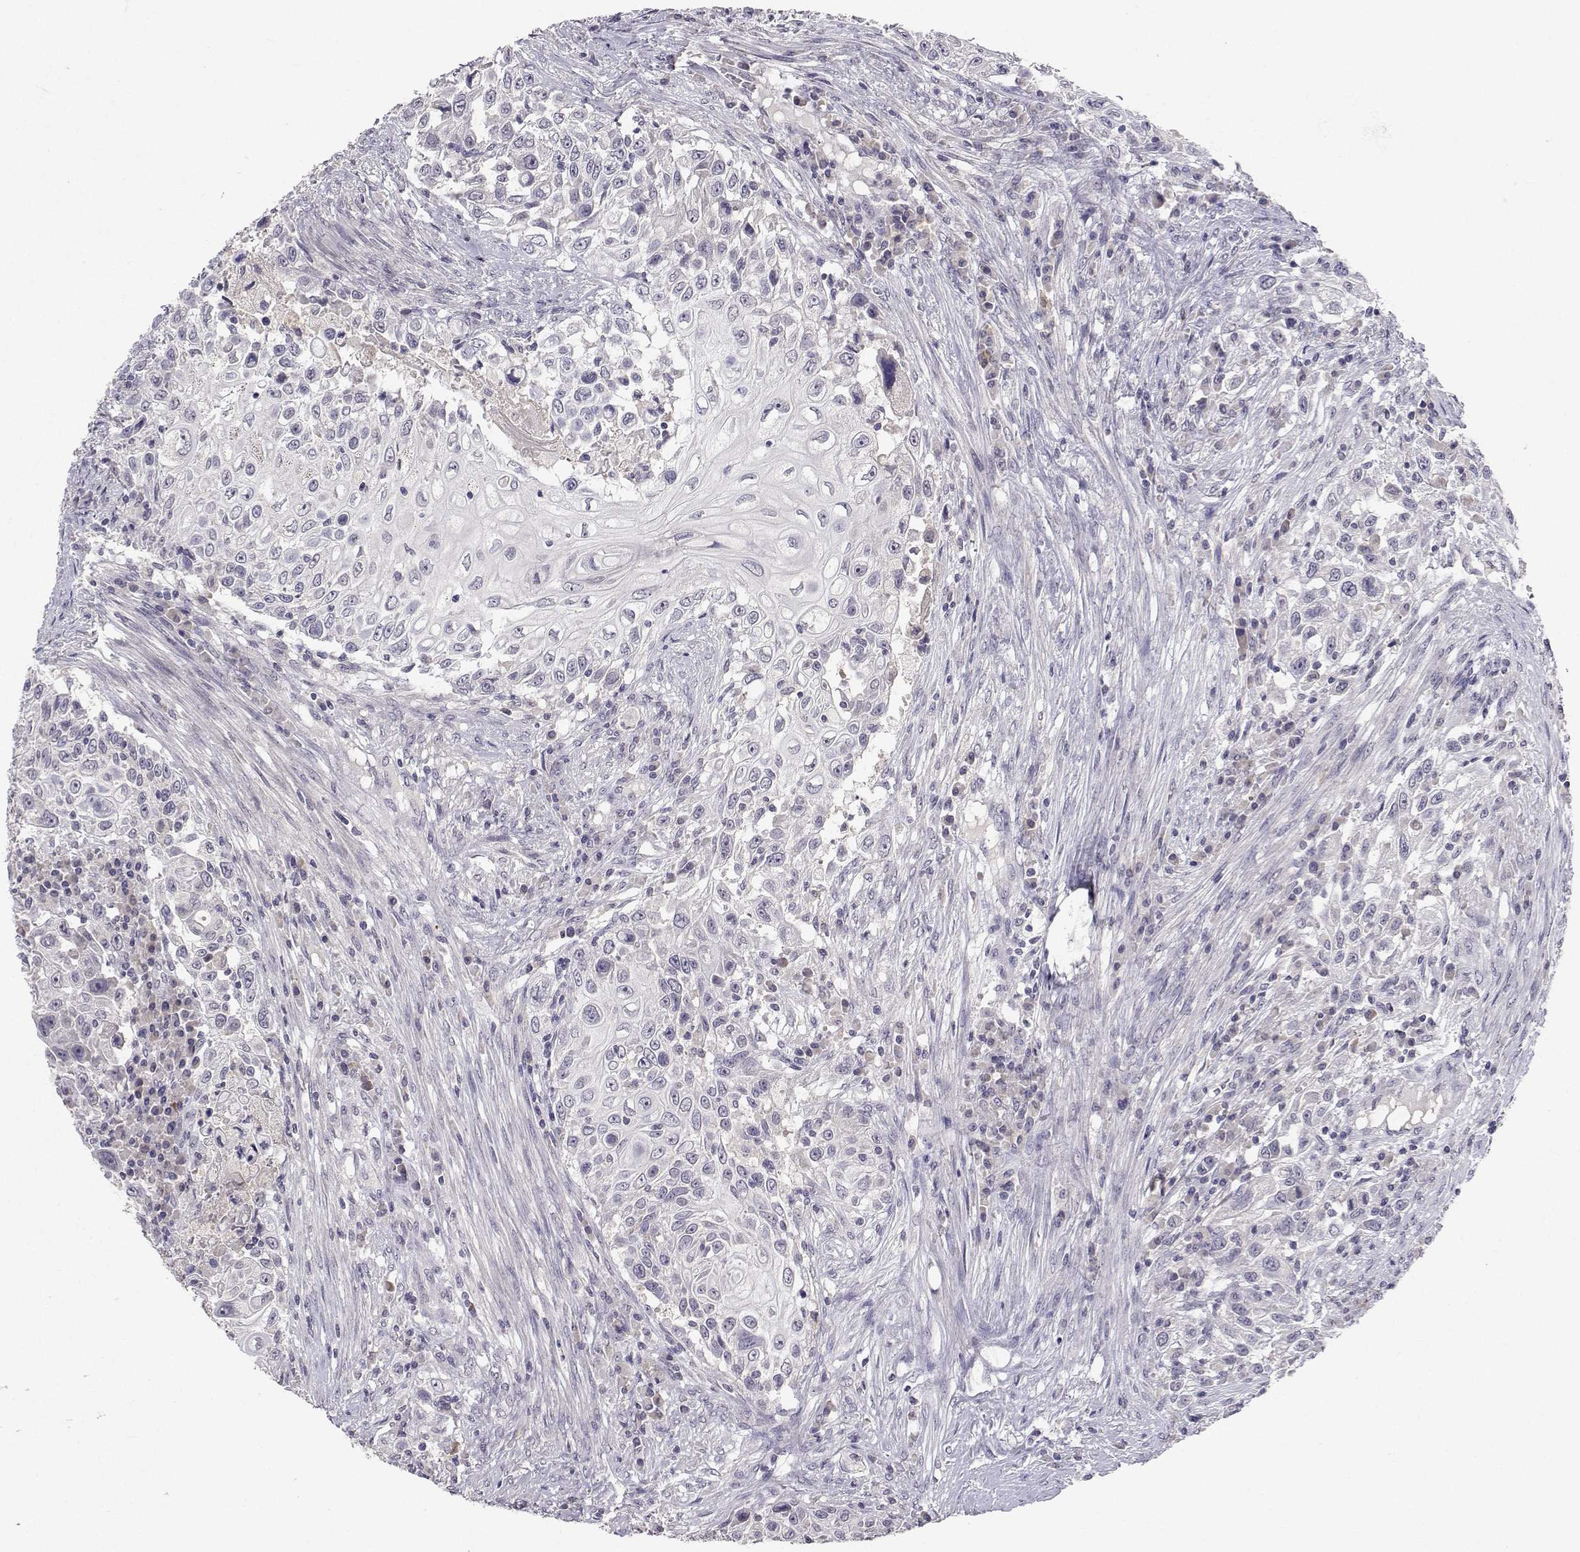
{"staining": {"intensity": "negative", "quantity": "none", "location": "none"}, "tissue": "urothelial cancer", "cell_type": "Tumor cells", "image_type": "cancer", "snomed": [{"axis": "morphology", "description": "Urothelial carcinoma, High grade"}, {"axis": "topography", "description": "Urinary bladder"}], "caption": "IHC of urothelial cancer displays no staining in tumor cells.", "gene": "SLC6A3", "patient": {"sex": "female", "age": 56}}